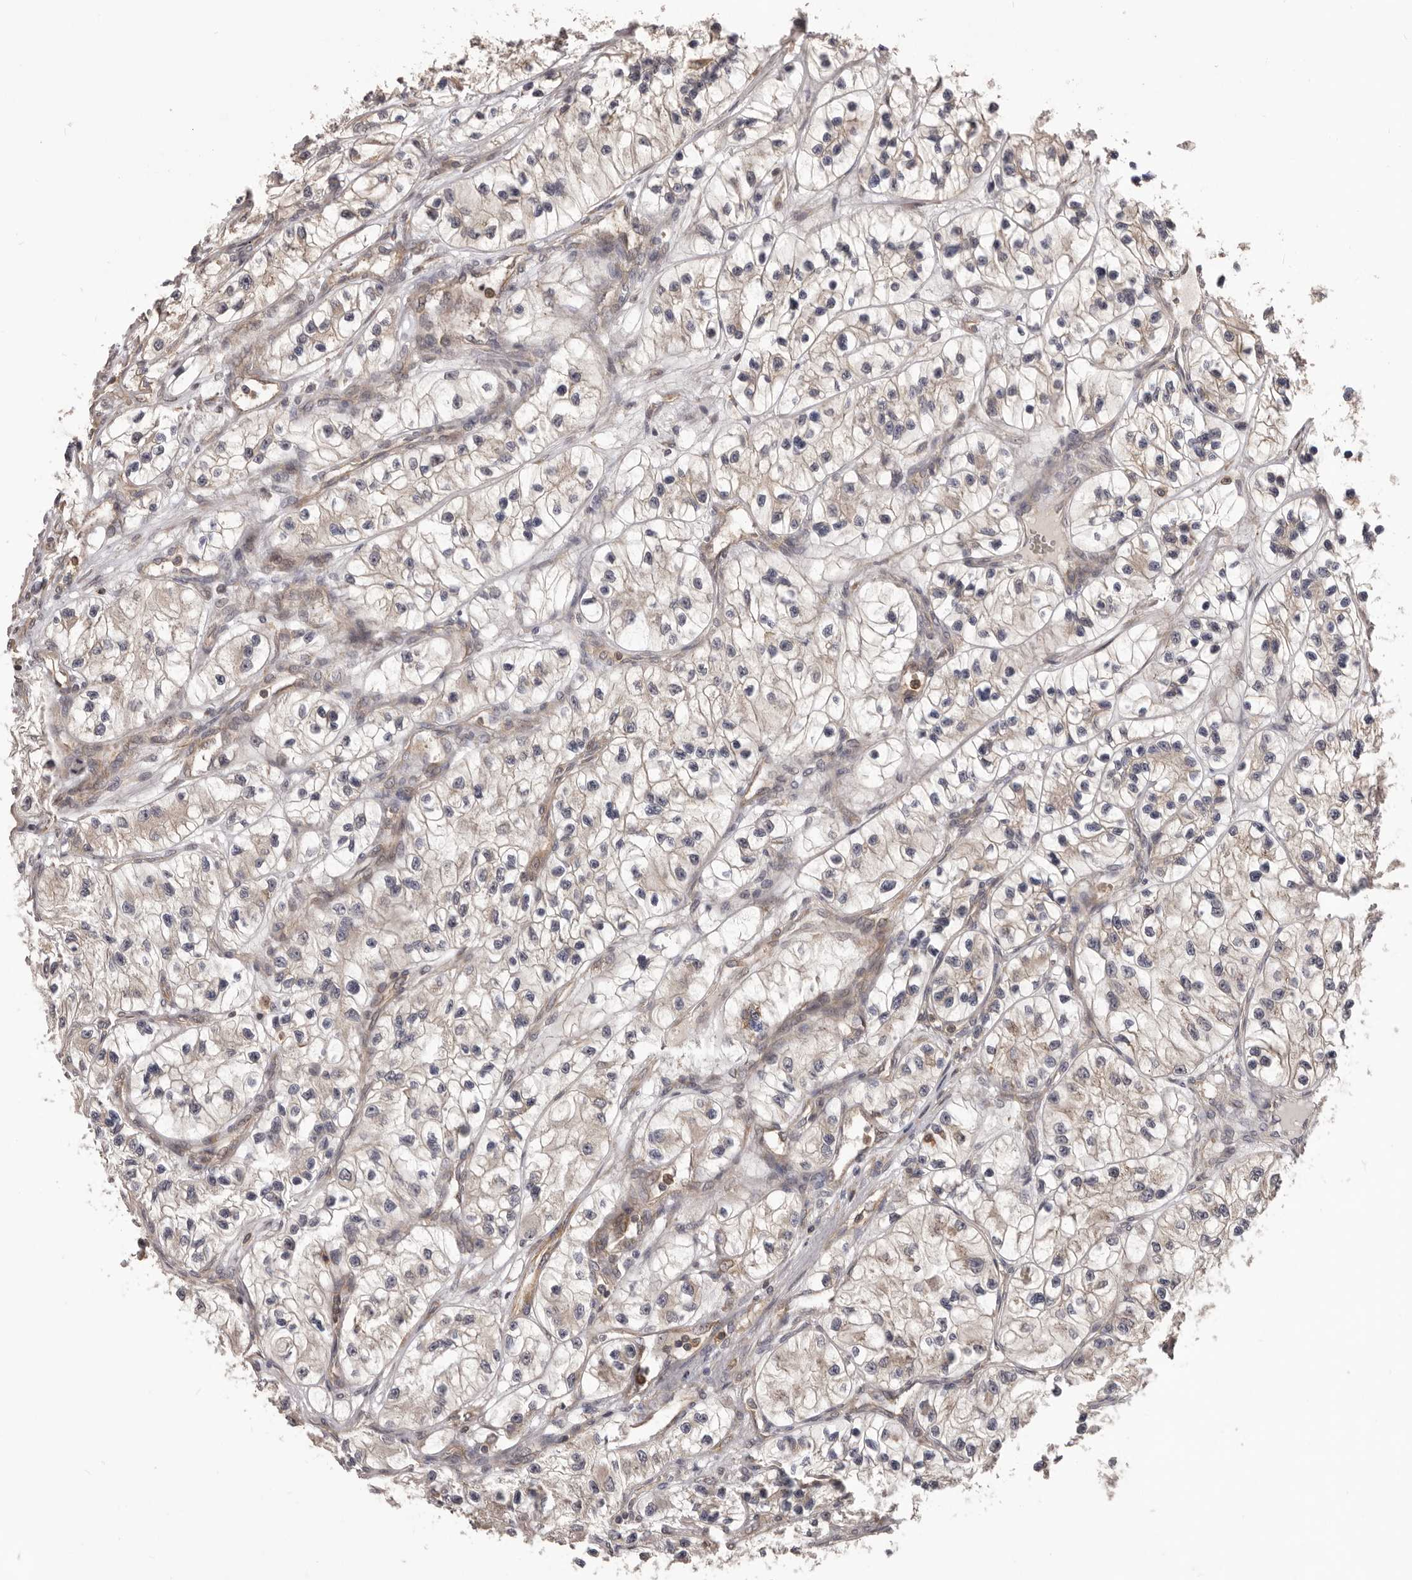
{"staining": {"intensity": "weak", "quantity": "<25%", "location": "cytoplasmic/membranous"}, "tissue": "renal cancer", "cell_type": "Tumor cells", "image_type": "cancer", "snomed": [{"axis": "morphology", "description": "Adenocarcinoma, NOS"}, {"axis": "topography", "description": "Kidney"}], "caption": "Tumor cells are negative for brown protein staining in renal cancer (adenocarcinoma). Brightfield microscopy of immunohistochemistry stained with DAB (3,3'-diaminobenzidine) (brown) and hematoxylin (blue), captured at high magnification.", "gene": "HBS1L", "patient": {"sex": "female", "age": 57}}